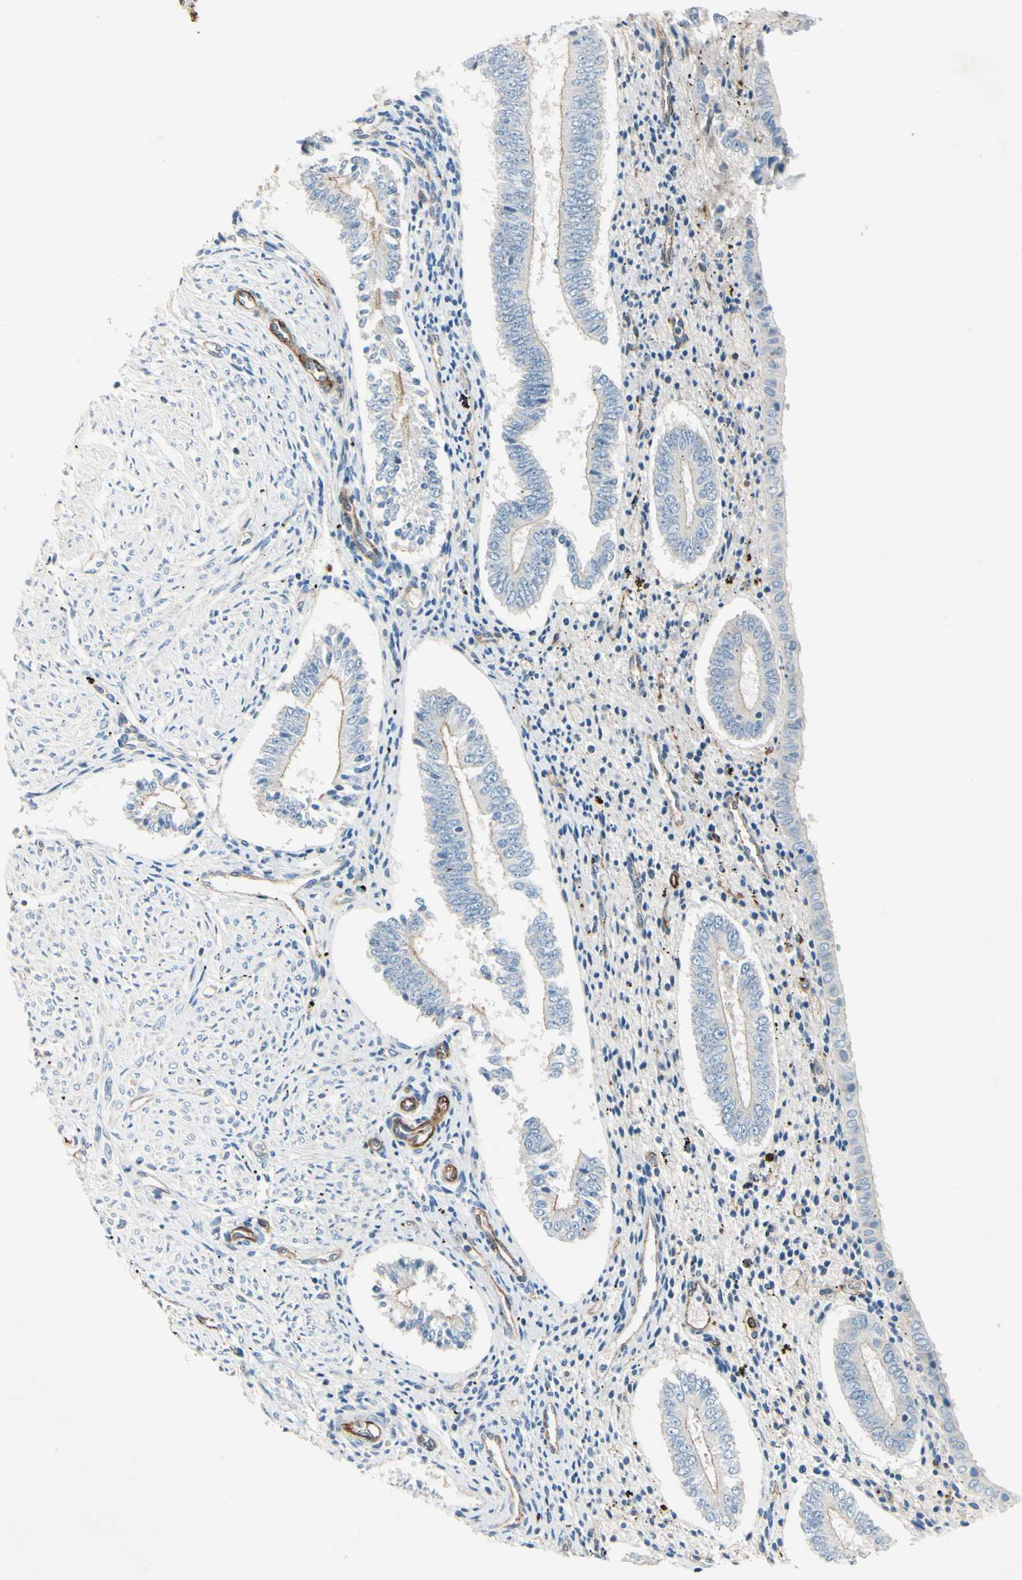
{"staining": {"intensity": "negative", "quantity": "none", "location": "none"}, "tissue": "endometrium", "cell_type": "Cells in endometrial stroma", "image_type": "normal", "snomed": [{"axis": "morphology", "description": "Normal tissue, NOS"}, {"axis": "topography", "description": "Endometrium"}], "caption": "Protein analysis of normal endometrium shows no significant positivity in cells in endometrial stroma. The staining was performed using DAB (3,3'-diaminobenzidine) to visualize the protein expression in brown, while the nuclei were stained in blue with hematoxylin (Magnification: 20x).", "gene": "CD93", "patient": {"sex": "female", "age": 42}}